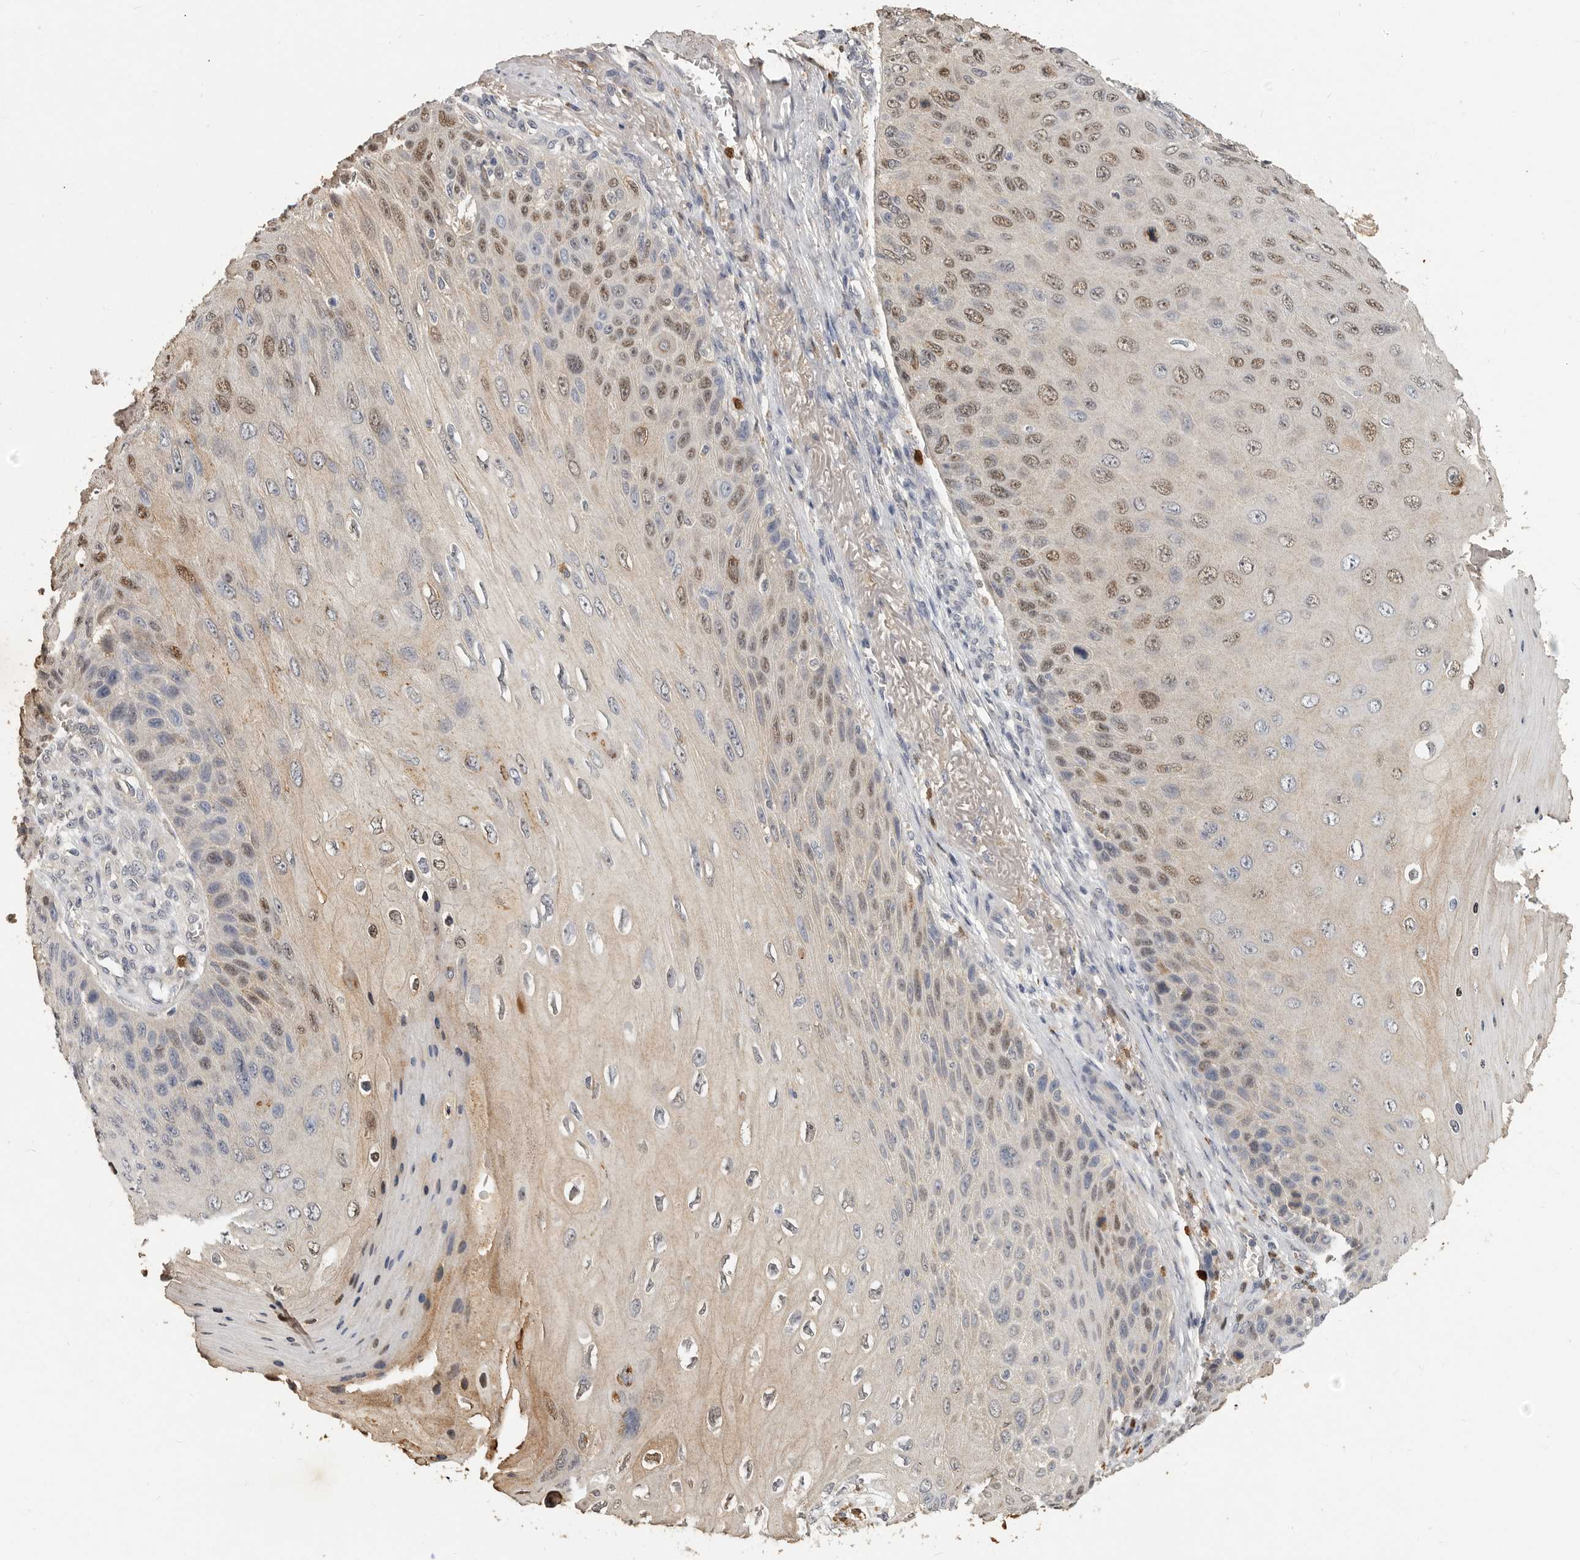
{"staining": {"intensity": "weak", "quantity": "25%-75%", "location": "cytoplasmic/membranous,nuclear"}, "tissue": "skin cancer", "cell_type": "Tumor cells", "image_type": "cancer", "snomed": [{"axis": "morphology", "description": "Squamous cell carcinoma, NOS"}, {"axis": "topography", "description": "Skin"}], "caption": "Squamous cell carcinoma (skin) stained with immunohistochemistry exhibits weak cytoplasmic/membranous and nuclear positivity in approximately 25%-75% of tumor cells.", "gene": "LTBR", "patient": {"sex": "female", "age": 88}}